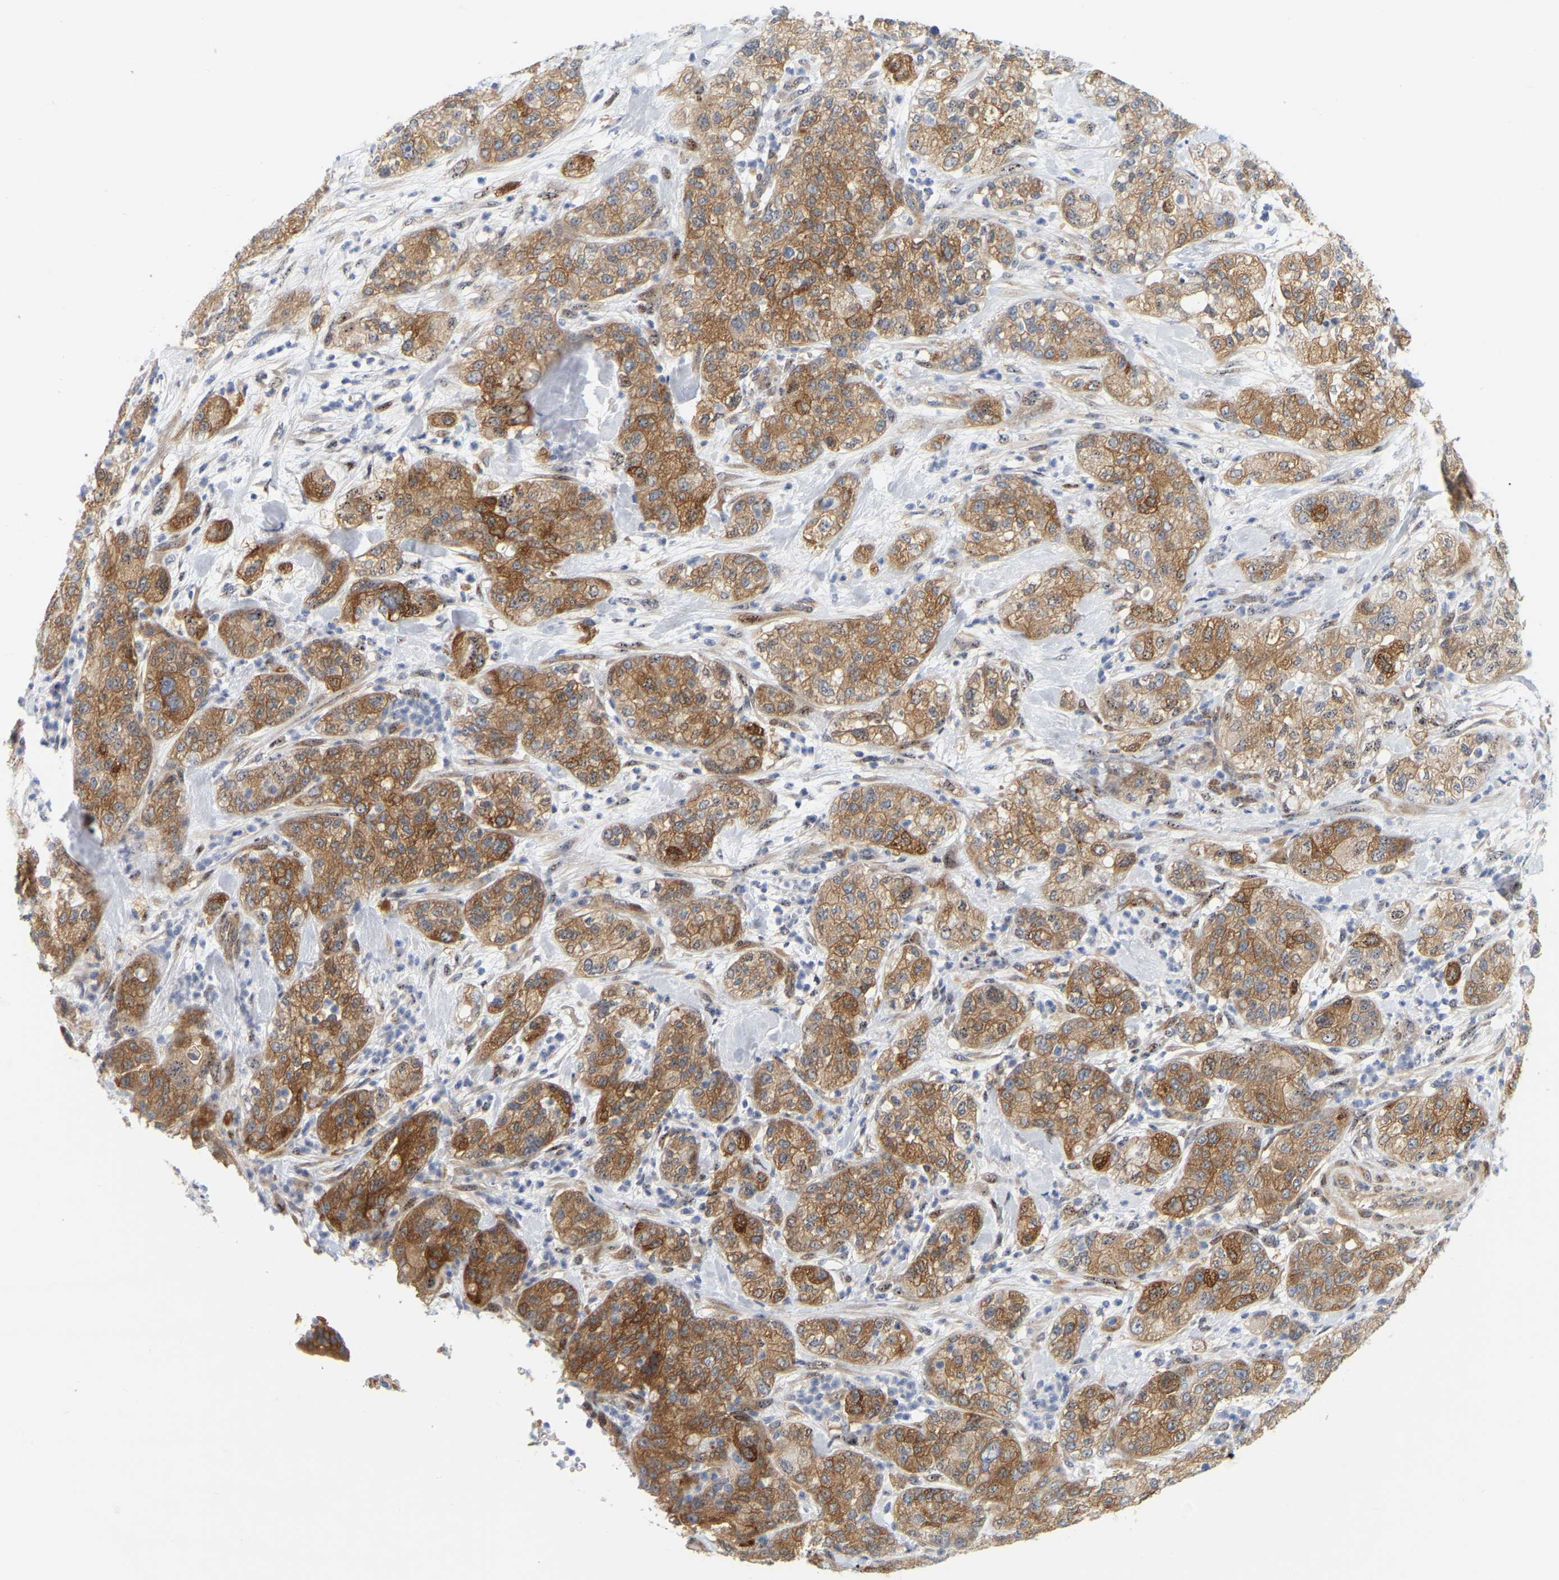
{"staining": {"intensity": "moderate", "quantity": ">75%", "location": "cytoplasmic/membranous"}, "tissue": "pancreatic cancer", "cell_type": "Tumor cells", "image_type": "cancer", "snomed": [{"axis": "morphology", "description": "Adenocarcinoma, NOS"}, {"axis": "topography", "description": "Pancreas"}], "caption": "Human pancreatic cancer stained with a protein marker shows moderate staining in tumor cells.", "gene": "RAPH1", "patient": {"sex": "female", "age": 78}}